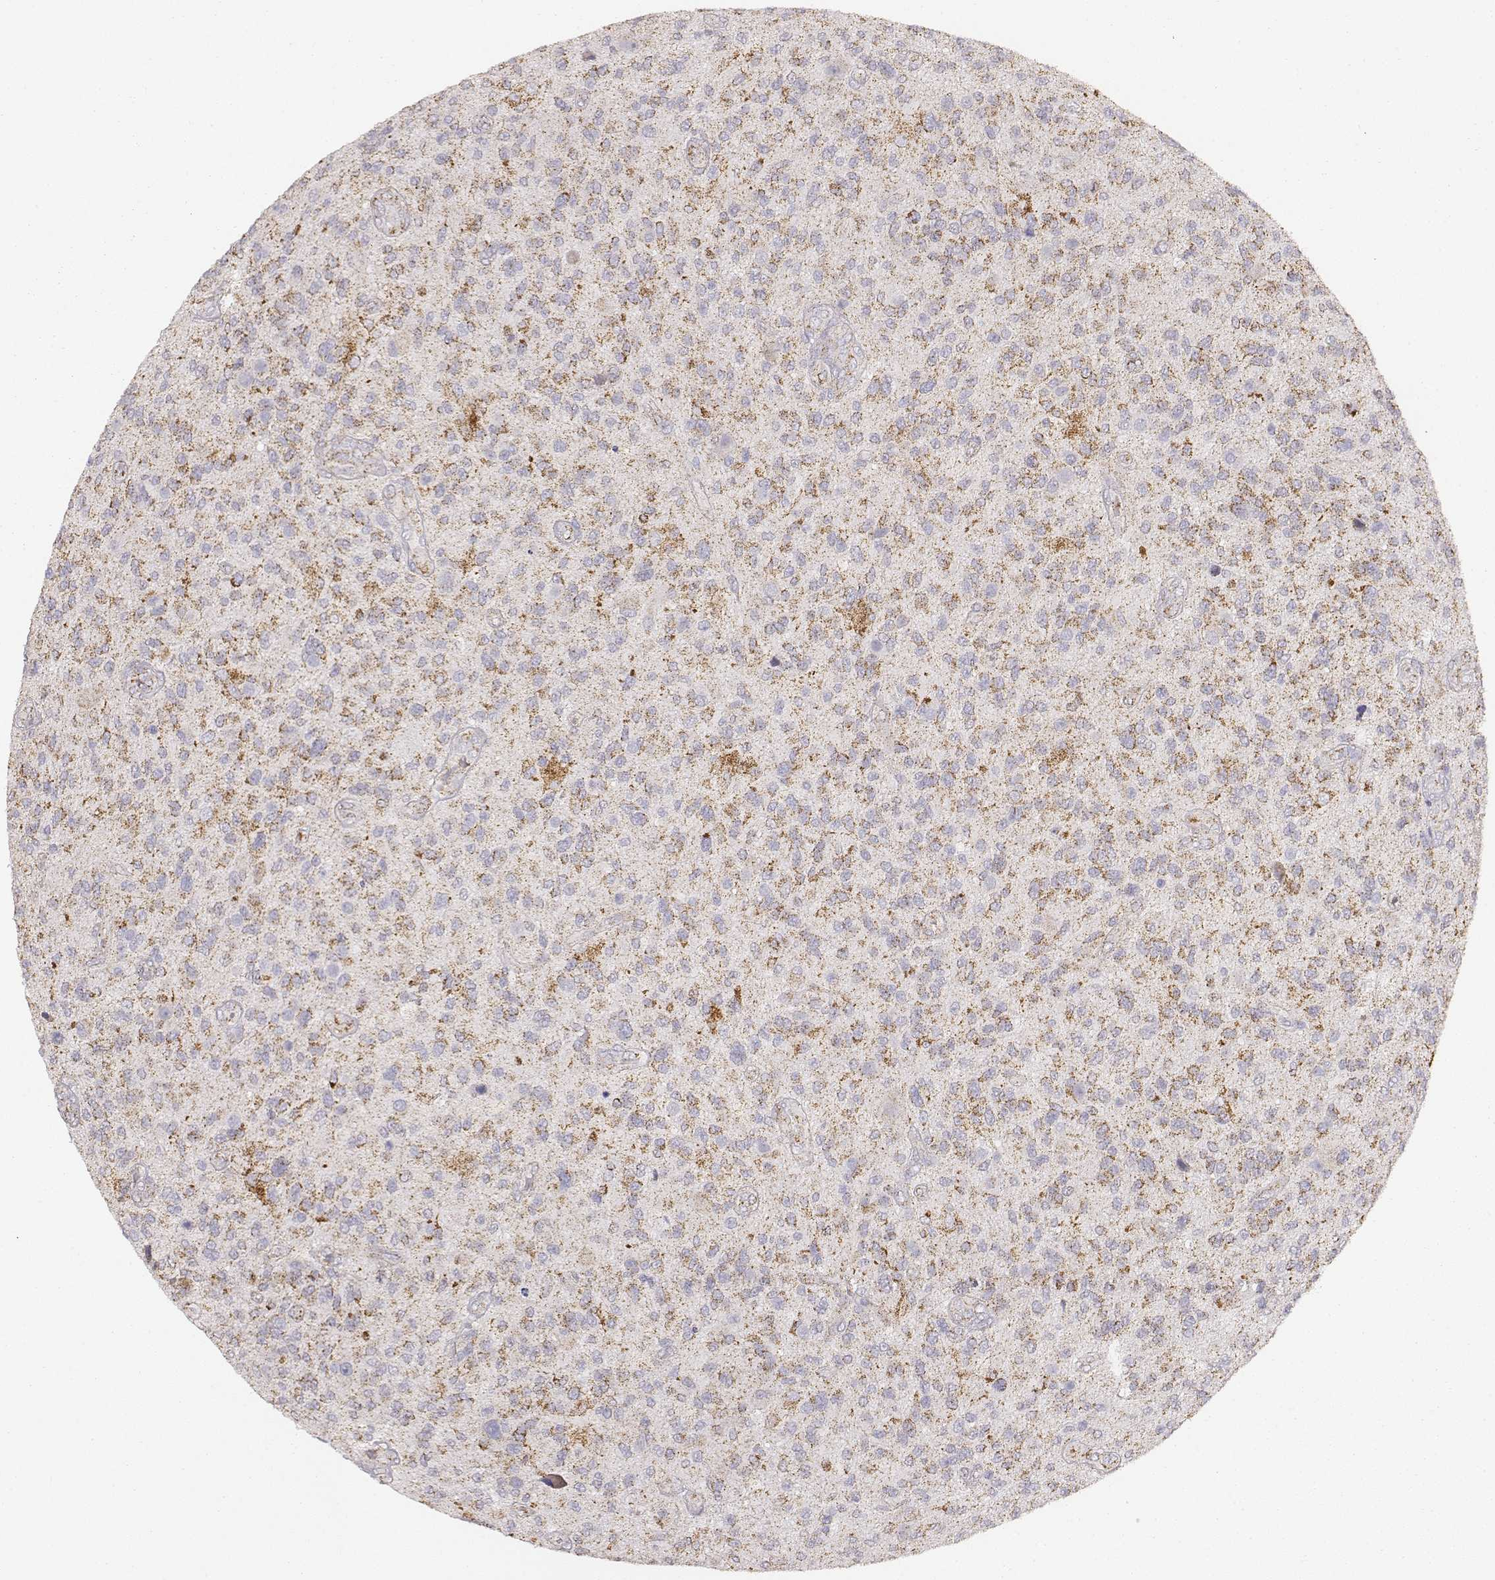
{"staining": {"intensity": "moderate", "quantity": ">75%", "location": "cytoplasmic/membranous"}, "tissue": "glioma", "cell_type": "Tumor cells", "image_type": "cancer", "snomed": [{"axis": "morphology", "description": "Glioma, malignant, High grade"}, {"axis": "topography", "description": "Brain"}], "caption": "Tumor cells show medium levels of moderate cytoplasmic/membranous staining in about >75% of cells in human glioma. The staining was performed using DAB (3,3'-diaminobenzidine) to visualize the protein expression in brown, while the nuclei were stained in blue with hematoxylin (Magnification: 20x).", "gene": "ABCD3", "patient": {"sex": "male", "age": 47}}